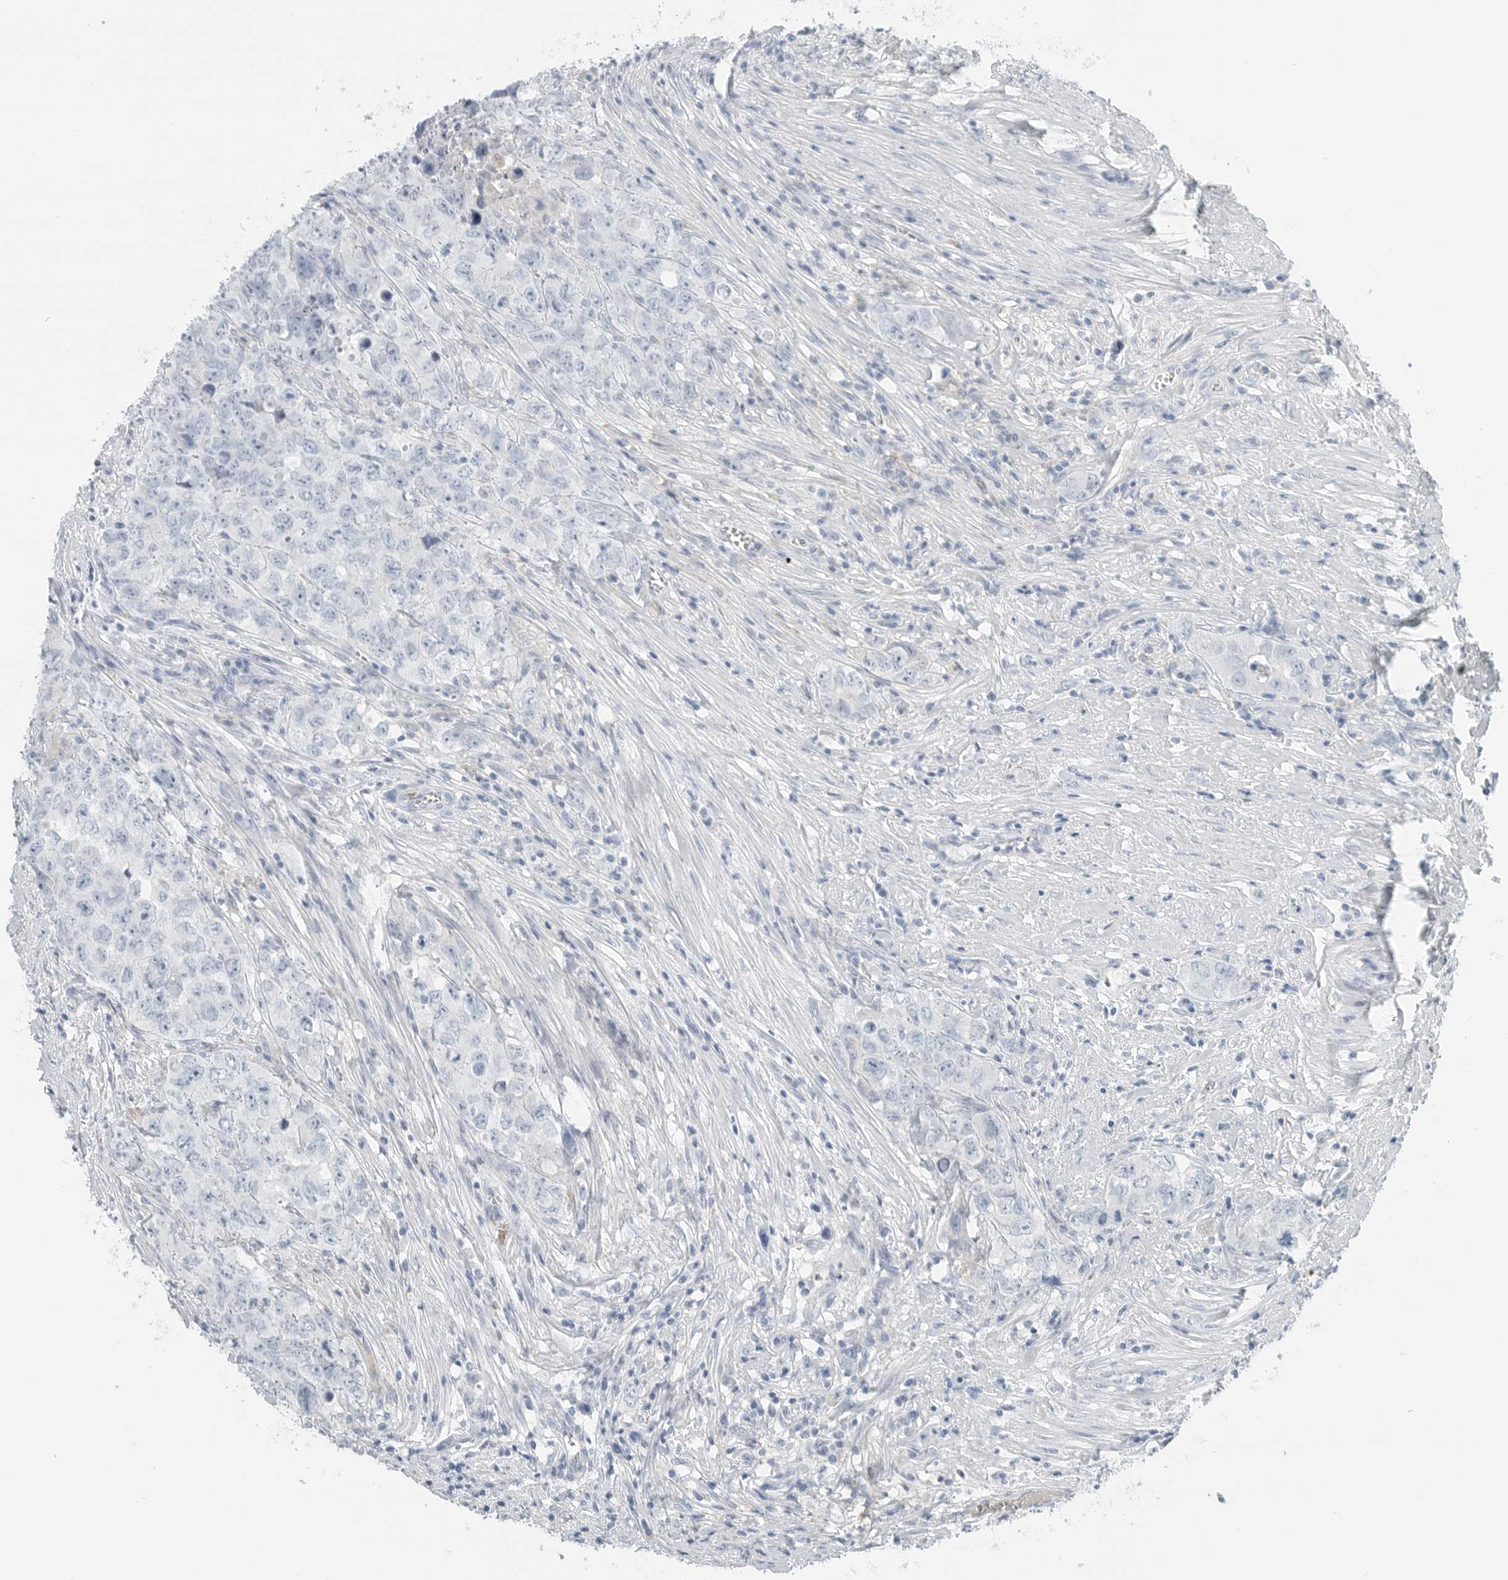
{"staining": {"intensity": "negative", "quantity": "none", "location": "none"}, "tissue": "testis cancer", "cell_type": "Tumor cells", "image_type": "cancer", "snomed": [{"axis": "morphology", "description": "Seminoma, NOS"}, {"axis": "morphology", "description": "Carcinoma, Embryonal, NOS"}, {"axis": "topography", "description": "Testis"}], "caption": "Histopathology image shows no significant protein expression in tumor cells of testis cancer (embryonal carcinoma).", "gene": "SERPINB7", "patient": {"sex": "male", "age": 43}}